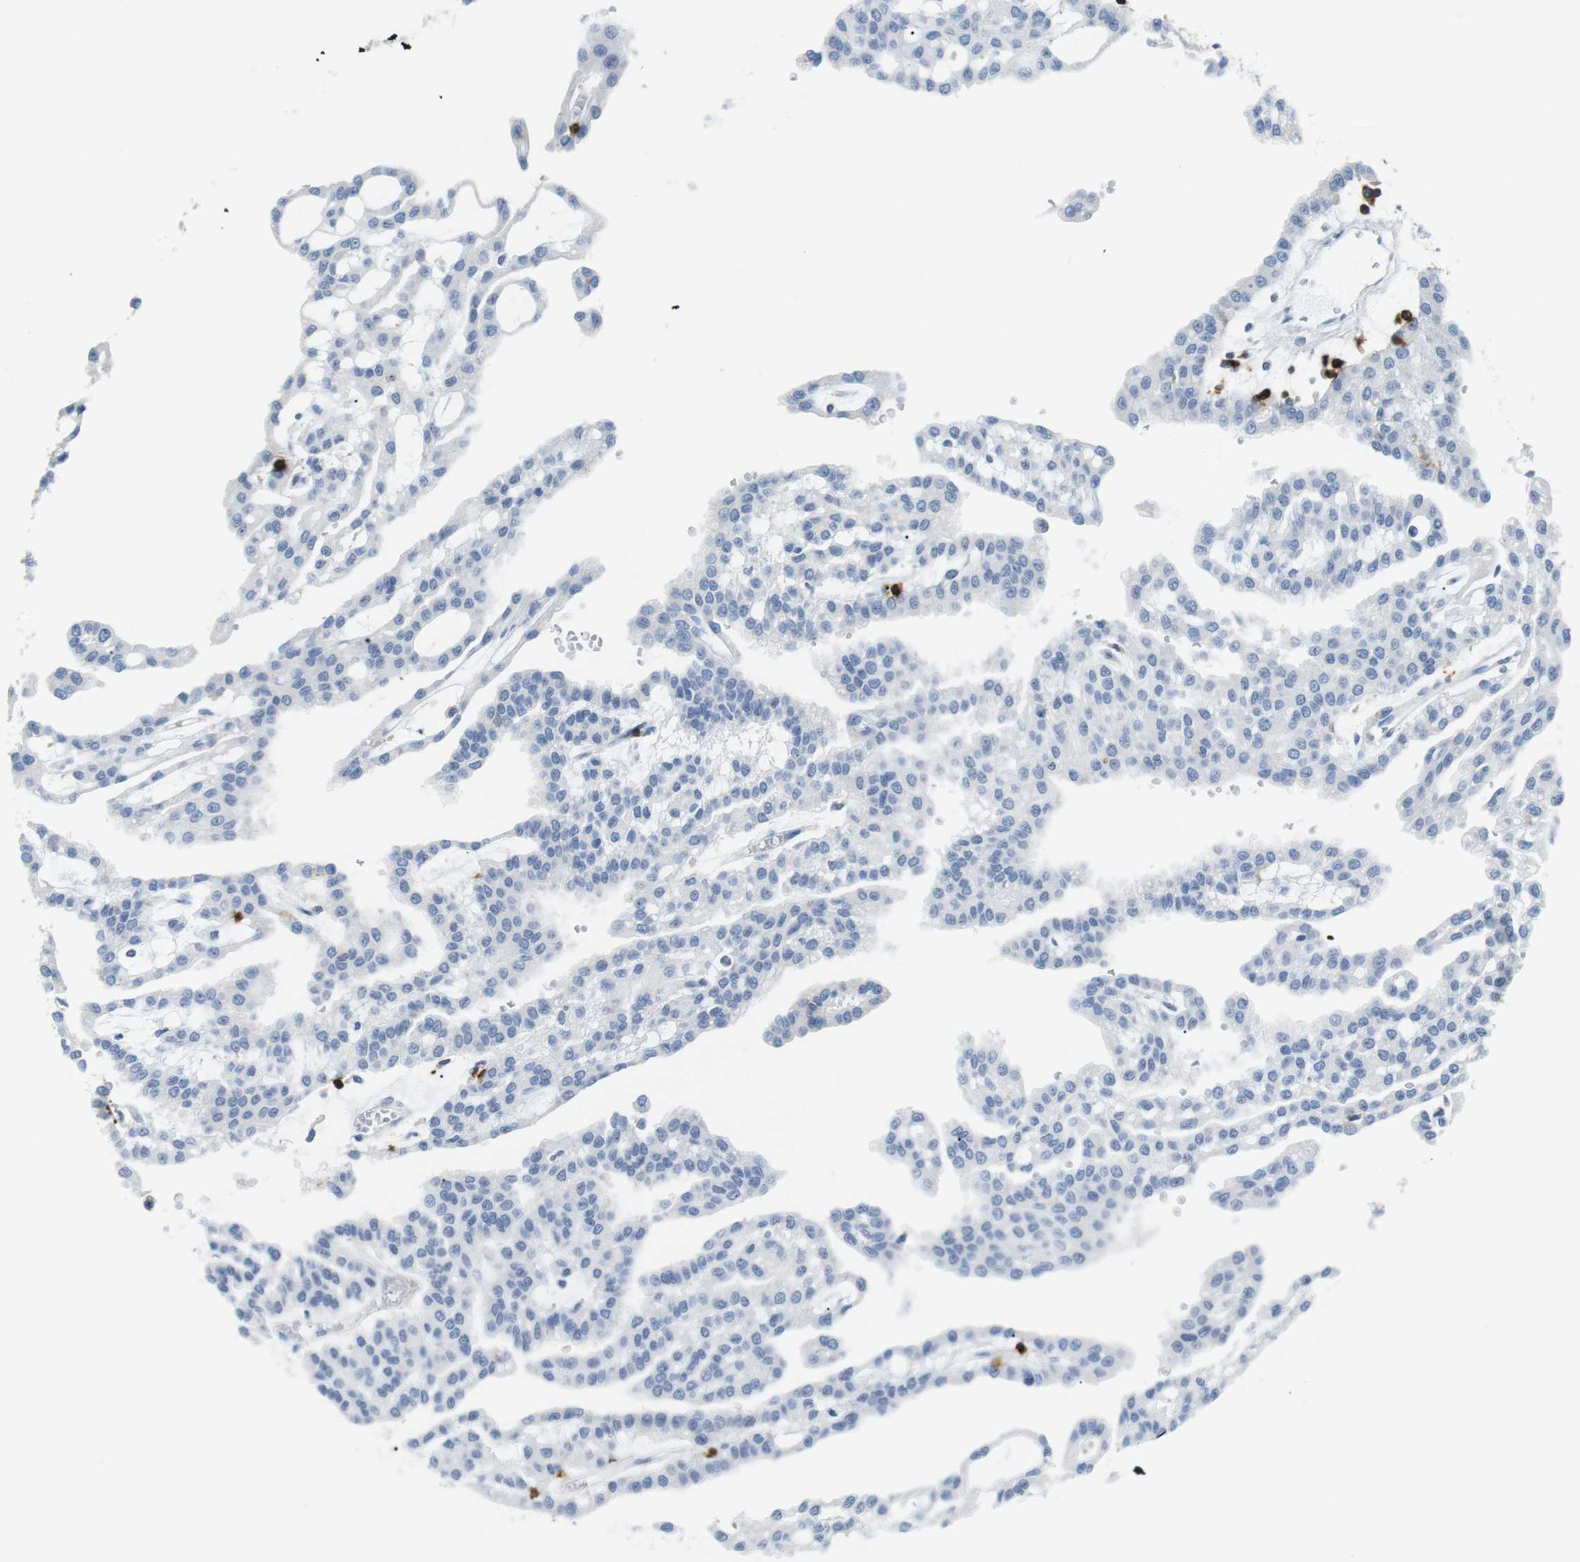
{"staining": {"intensity": "negative", "quantity": "none", "location": "none"}, "tissue": "renal cancer", "cell_type": "Tumor cells", "image_type": "cancer", "snomed": [{"axis": "morphology", "description": "Adenocarcinoma, NOS"}, {"axis": "topography", "description": "Kidney"}], "caption": "Renal adenocarcinoma stained for a protein using immunohistochemistry (IHC) reveals no positivity tumor cells.", "gene": "CD6", "patient": {"sex": "male", "age": 63}}